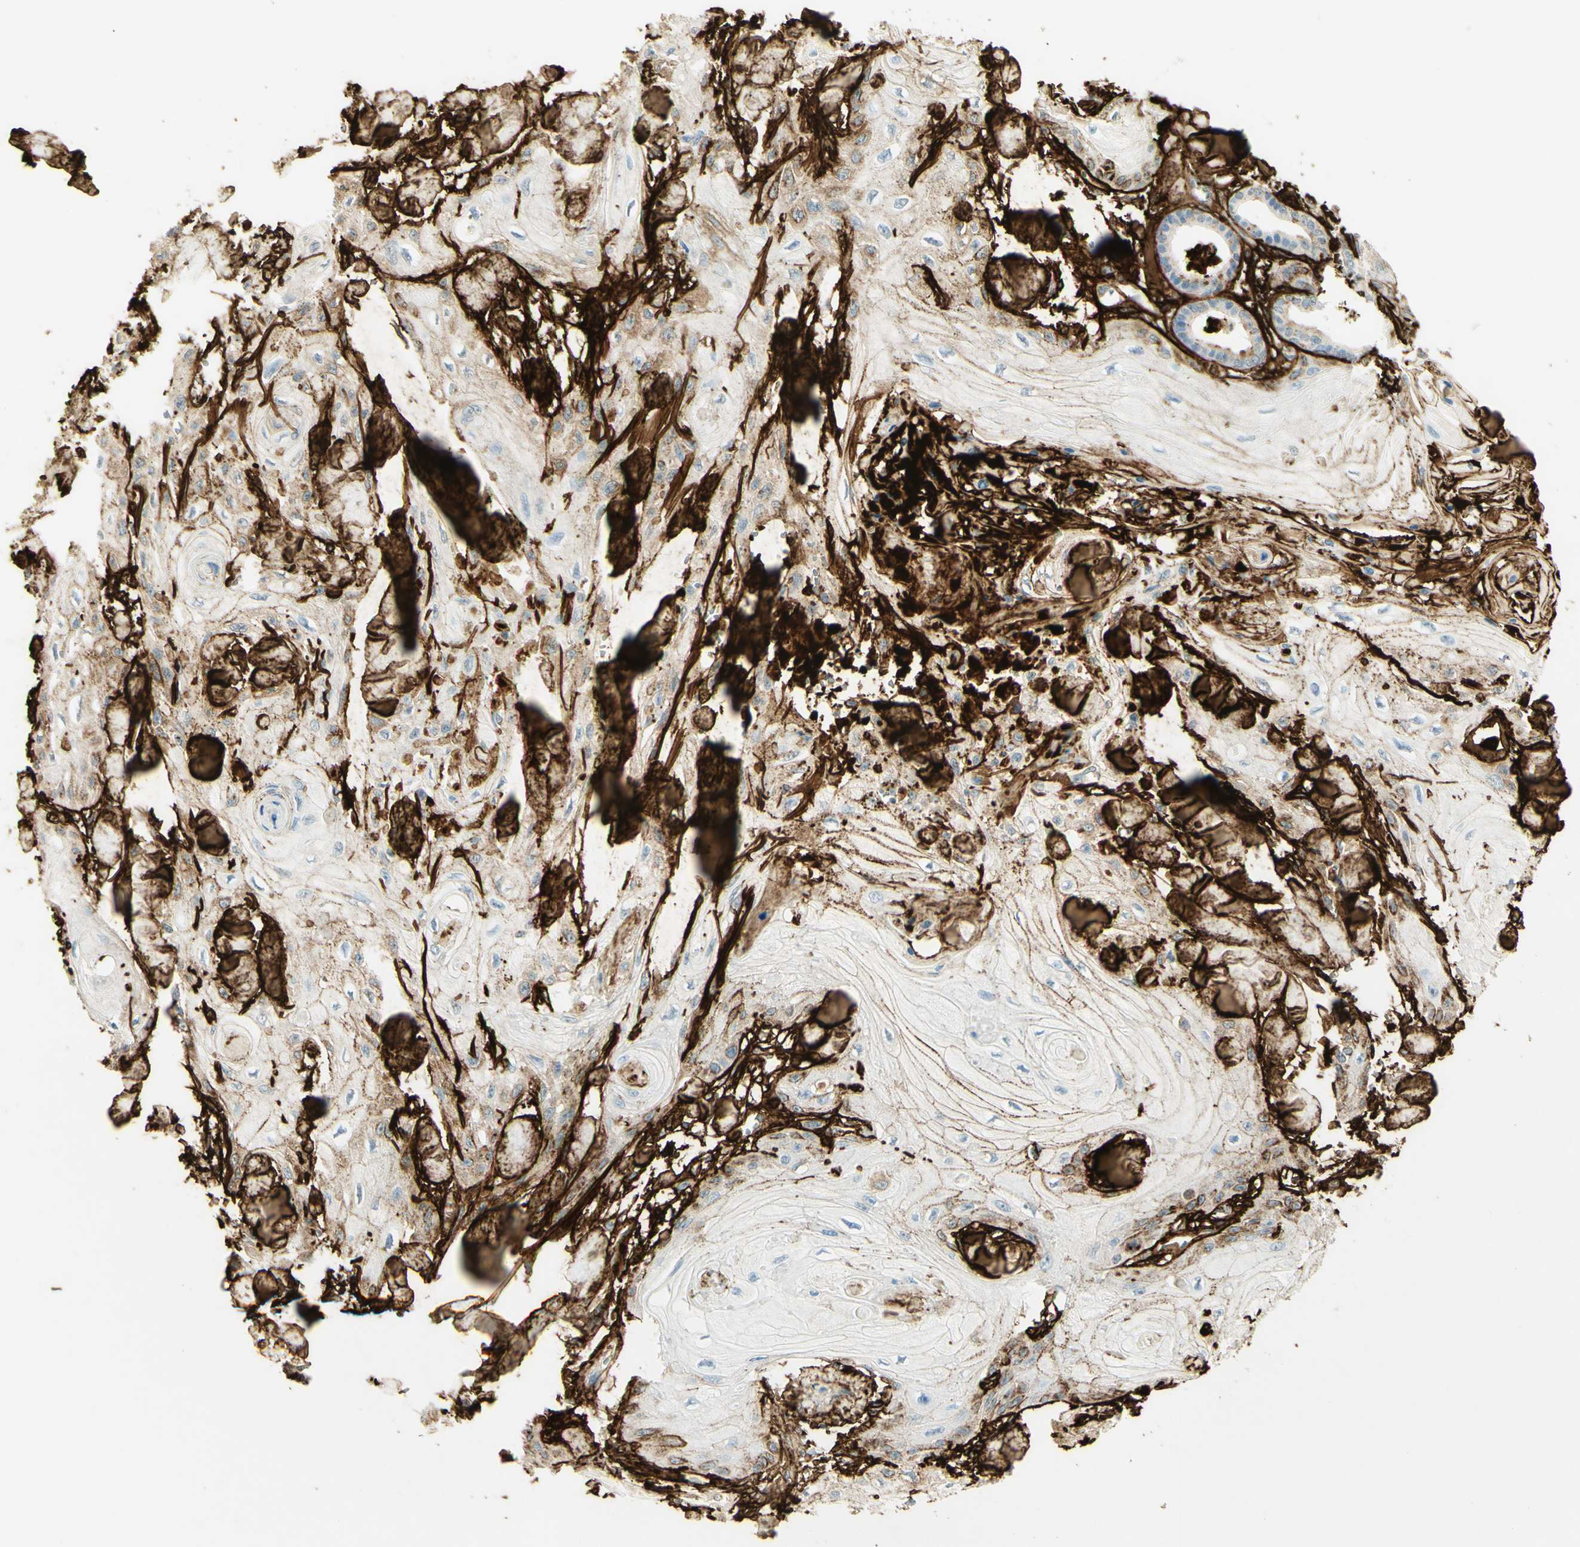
{"staining": {"intensity": "negative", "quantity": "none", "location": "none"}, "tissue": "skin cancer", "cell_type": "Tumor cells", "image_type": "cancer", "snomed": [{"axis": "morphology", "description": "Squamous cell carcinoma, NOS"}, {"axis": "topography", "description": "Skin"}], "caption": "Tumor cells show no significant protein staining in squamous cell carcinoma (skin).", "gene": "TNN", "patient": {"sex": "male", "age": 74}}